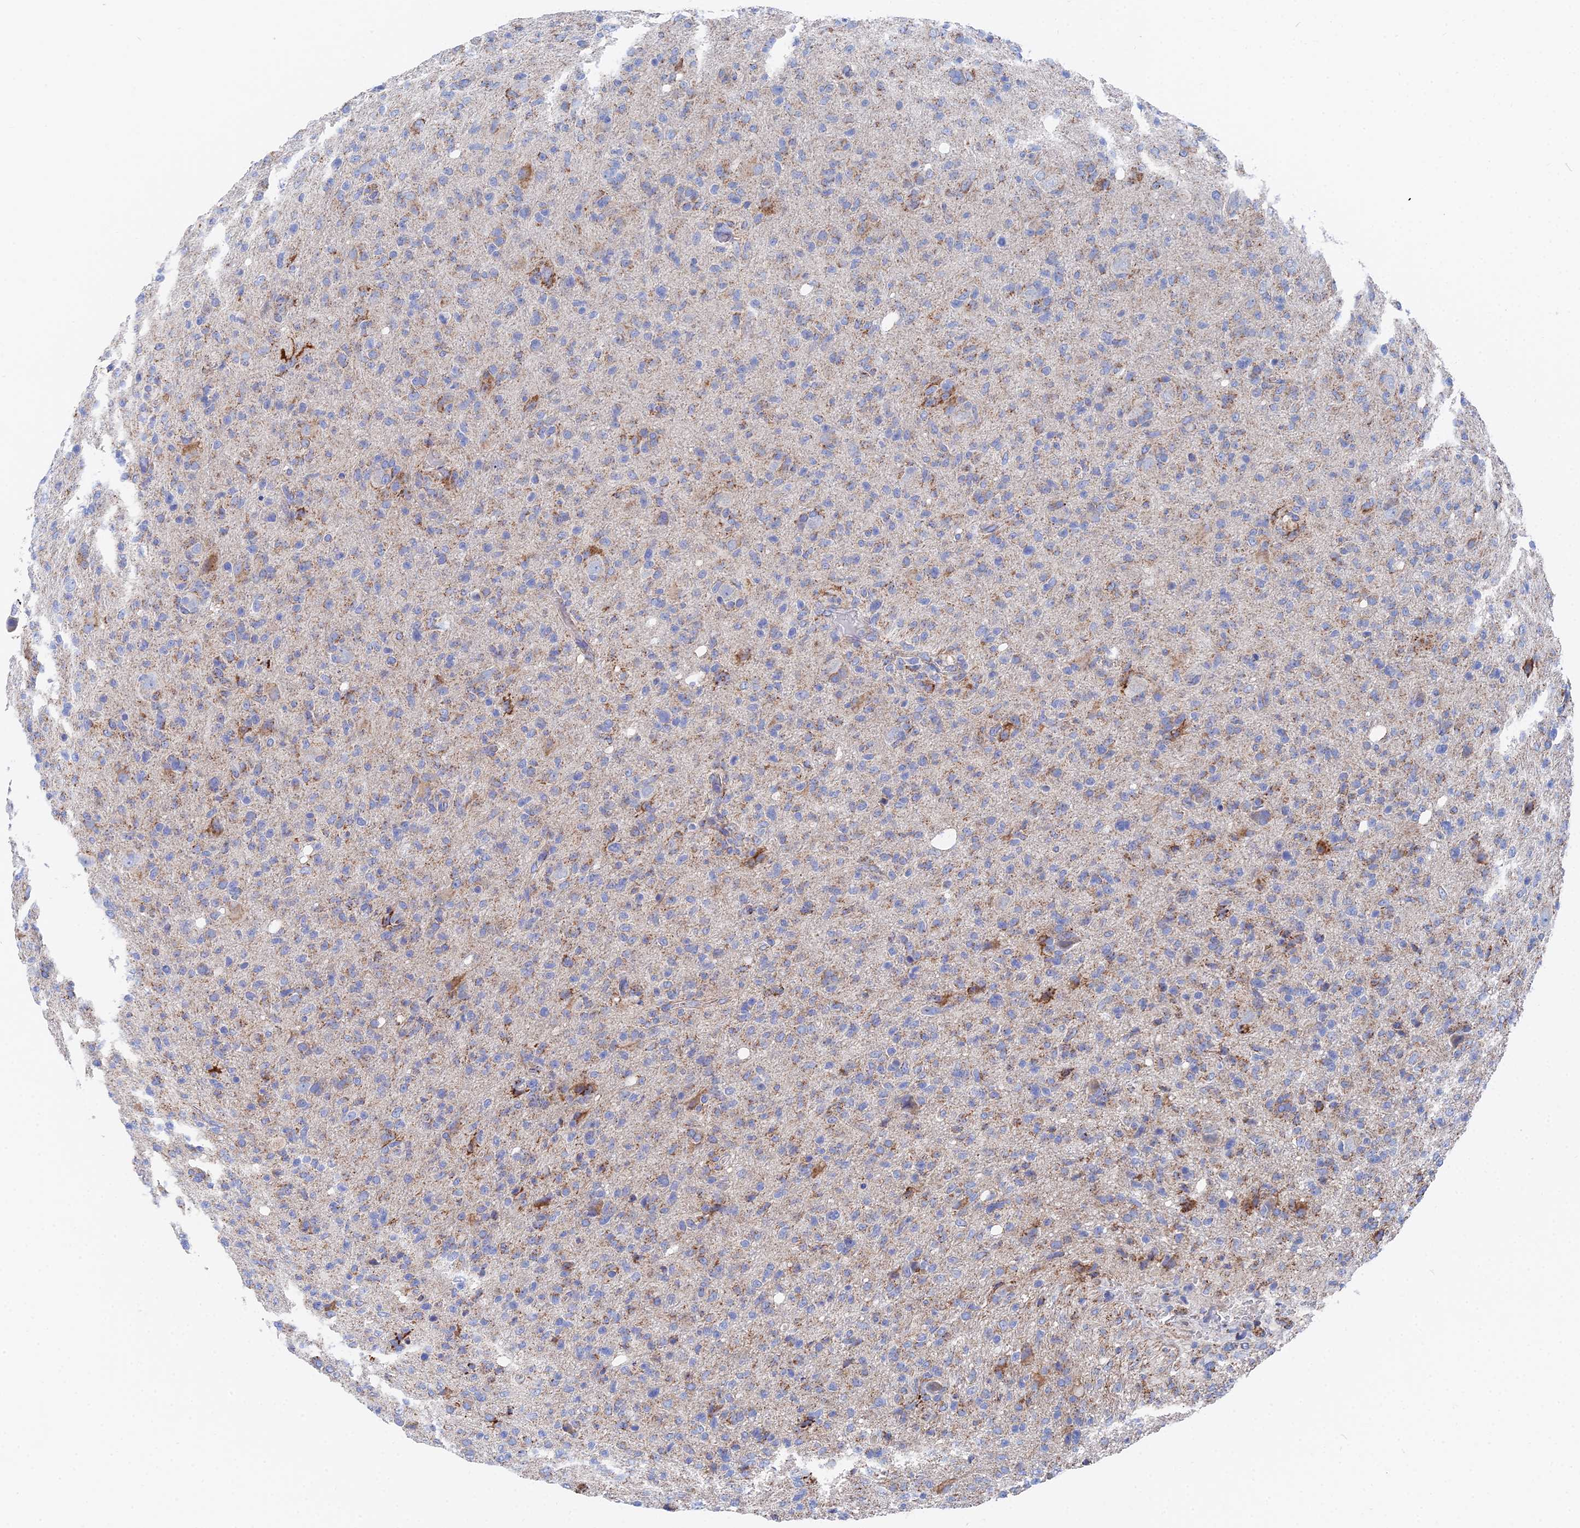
{"staining": {"intensity": "weak", "quantity": "<25%", "location": "cytoplasmic/membranous"}, "tissue": "glioma", "cell_type": "Tumor cells", "image_type": "cancer", "snomed": [{"axis": "morphology", "description": "Glioma, malignant, High grade"}, {"axis": "topography", "description": "Brain"}], "caption": "IHC photomicrograph of neoplastic tissue: human malignant glioma (high-grade) stained with DAB (3,3'-diaminobenzidine) exhibits no significant protein expression in tumor cells.", "gene": "IFT80", "patient": {"sex": "female", "age": 57}}